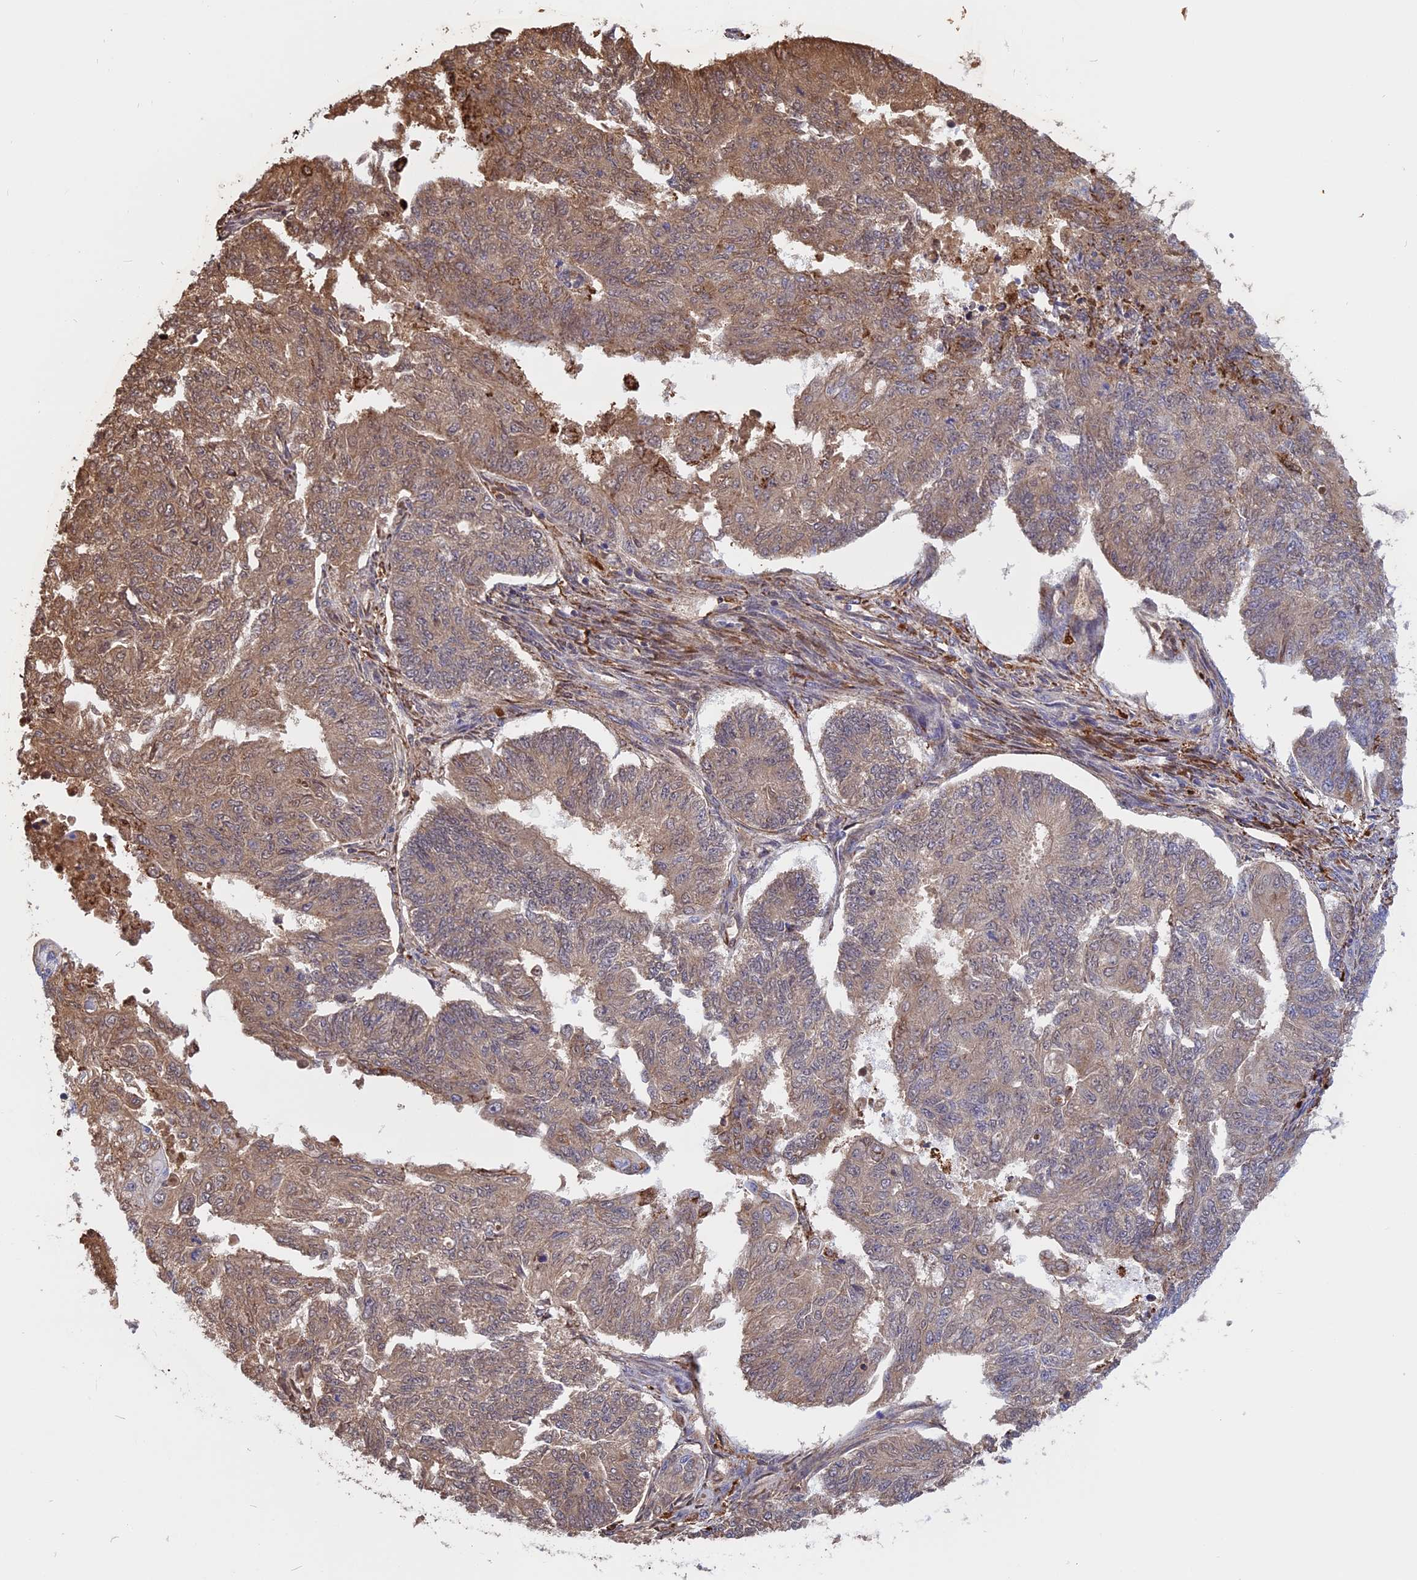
{"staining": {"intensity": "moderate", "quantity": "25%-75%", "location": "cytoplasmic/membranous"}, "tissue": "endometrial cancer", "cell_type": "Tumor cells", "image_type": "cancer", "snomed": [{"axis": "morphology", "description": "Adenocarcinoma, NOS"}, {"axis": "topography", "description": "Endometrium"}], "caption": "This micrograph reveals IHC staining of endometrial adenocarcinoma, with medium moderate cytoplasmic/membranous expression in approximately 25%-75% of tumor cells.", "gene": "KCNG1", "patient": {"sex": "female", "age": 32}}